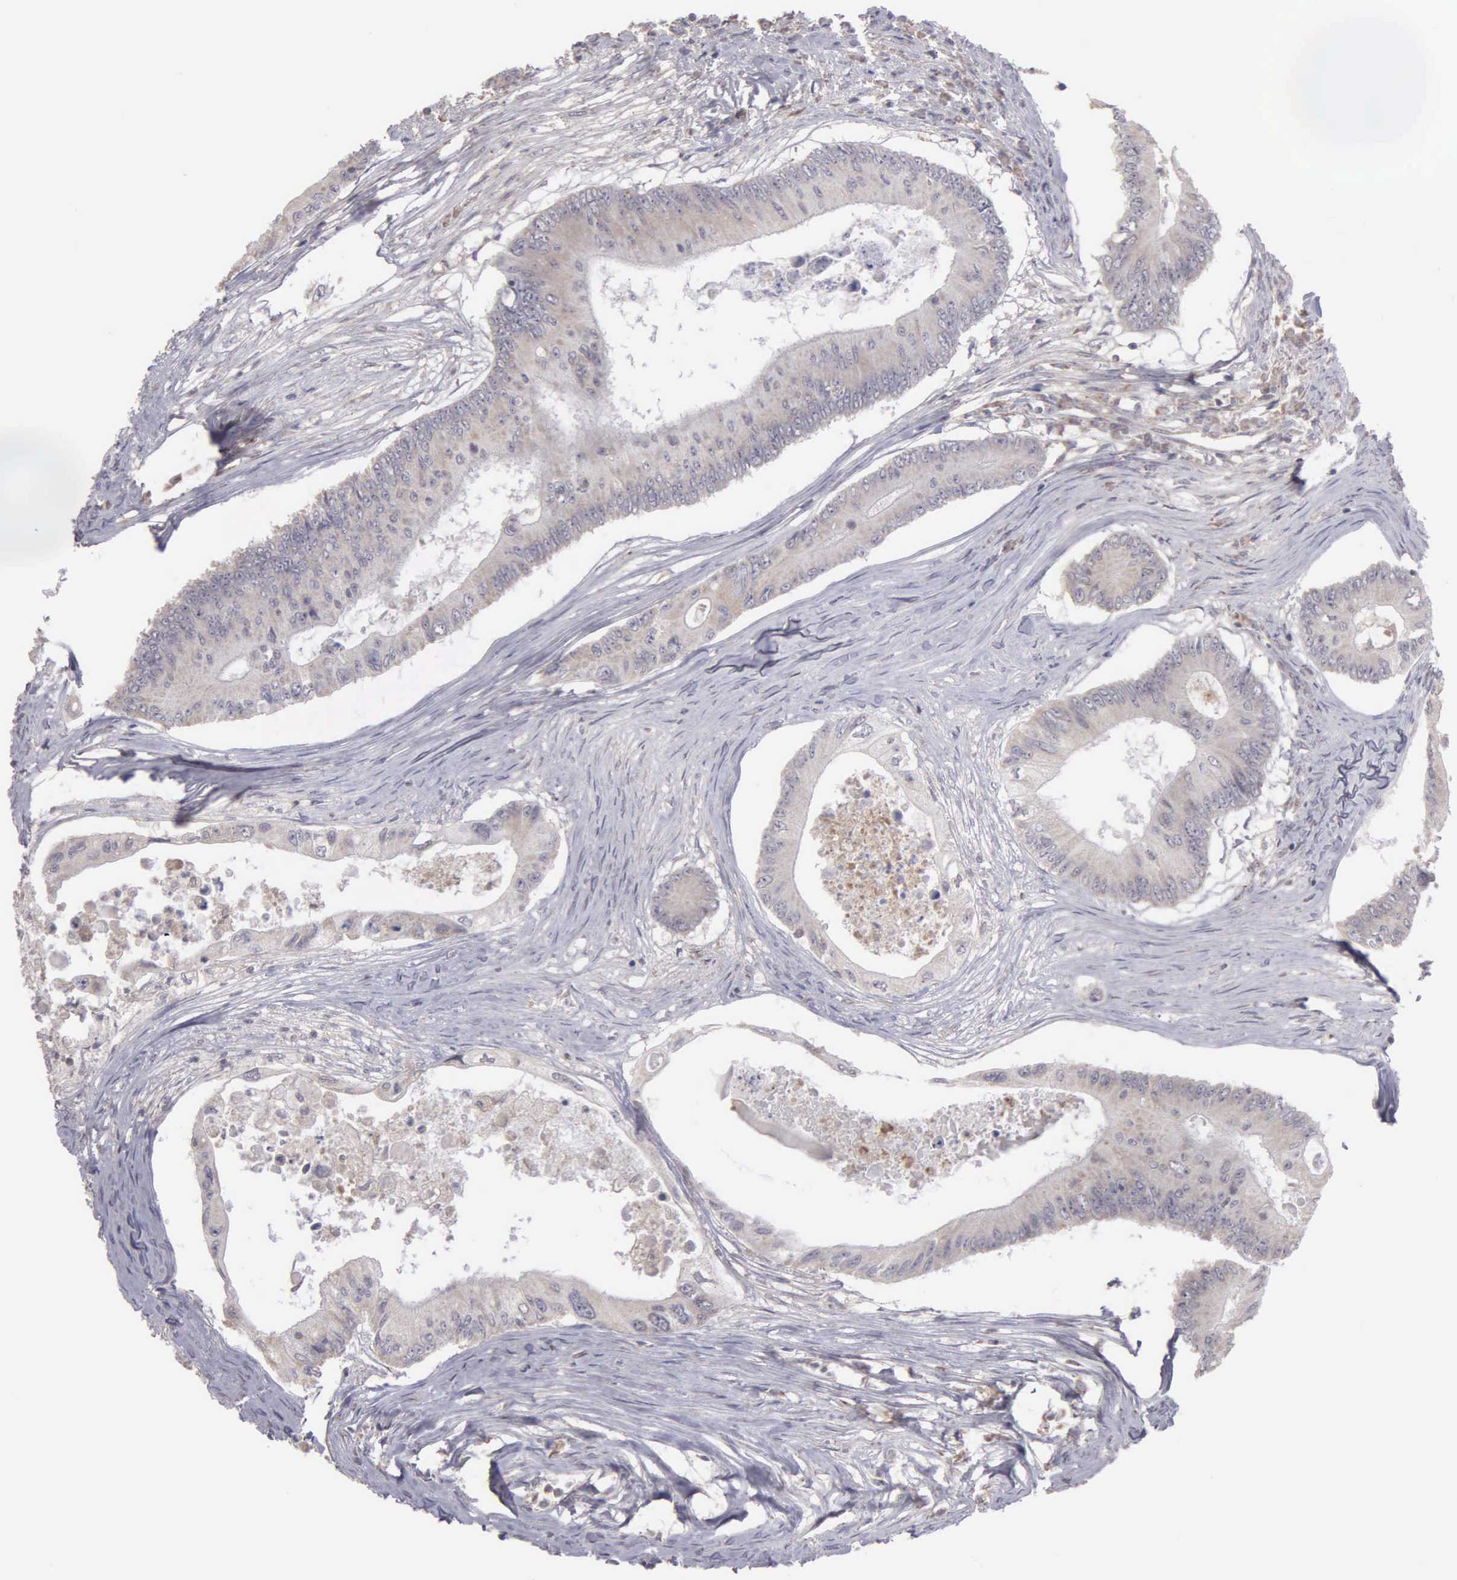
{"staining": {"intensity": "weak", "quantity": "25%-75%", "location": "cytoplasmic/membranous"}, "tissue": "colorectal cancer", "cell_type": "Tumor cells", "image_type": "cancer", "snomed": [{"axis": "morphology", "description": "Adenocarcinoma, NOS"}, {"axis": "topography", "description": "Colon"}], "caption": "The photomicrograph demonstrates immunohistochemical staining of colorectal cancer (adenocarcinoma). There is weak cytoplasmic/membranous staining is present in about 25%-75% of tumor cells.", "gene": "BRD1", "patient": {"sex": "male", "age": 65}}